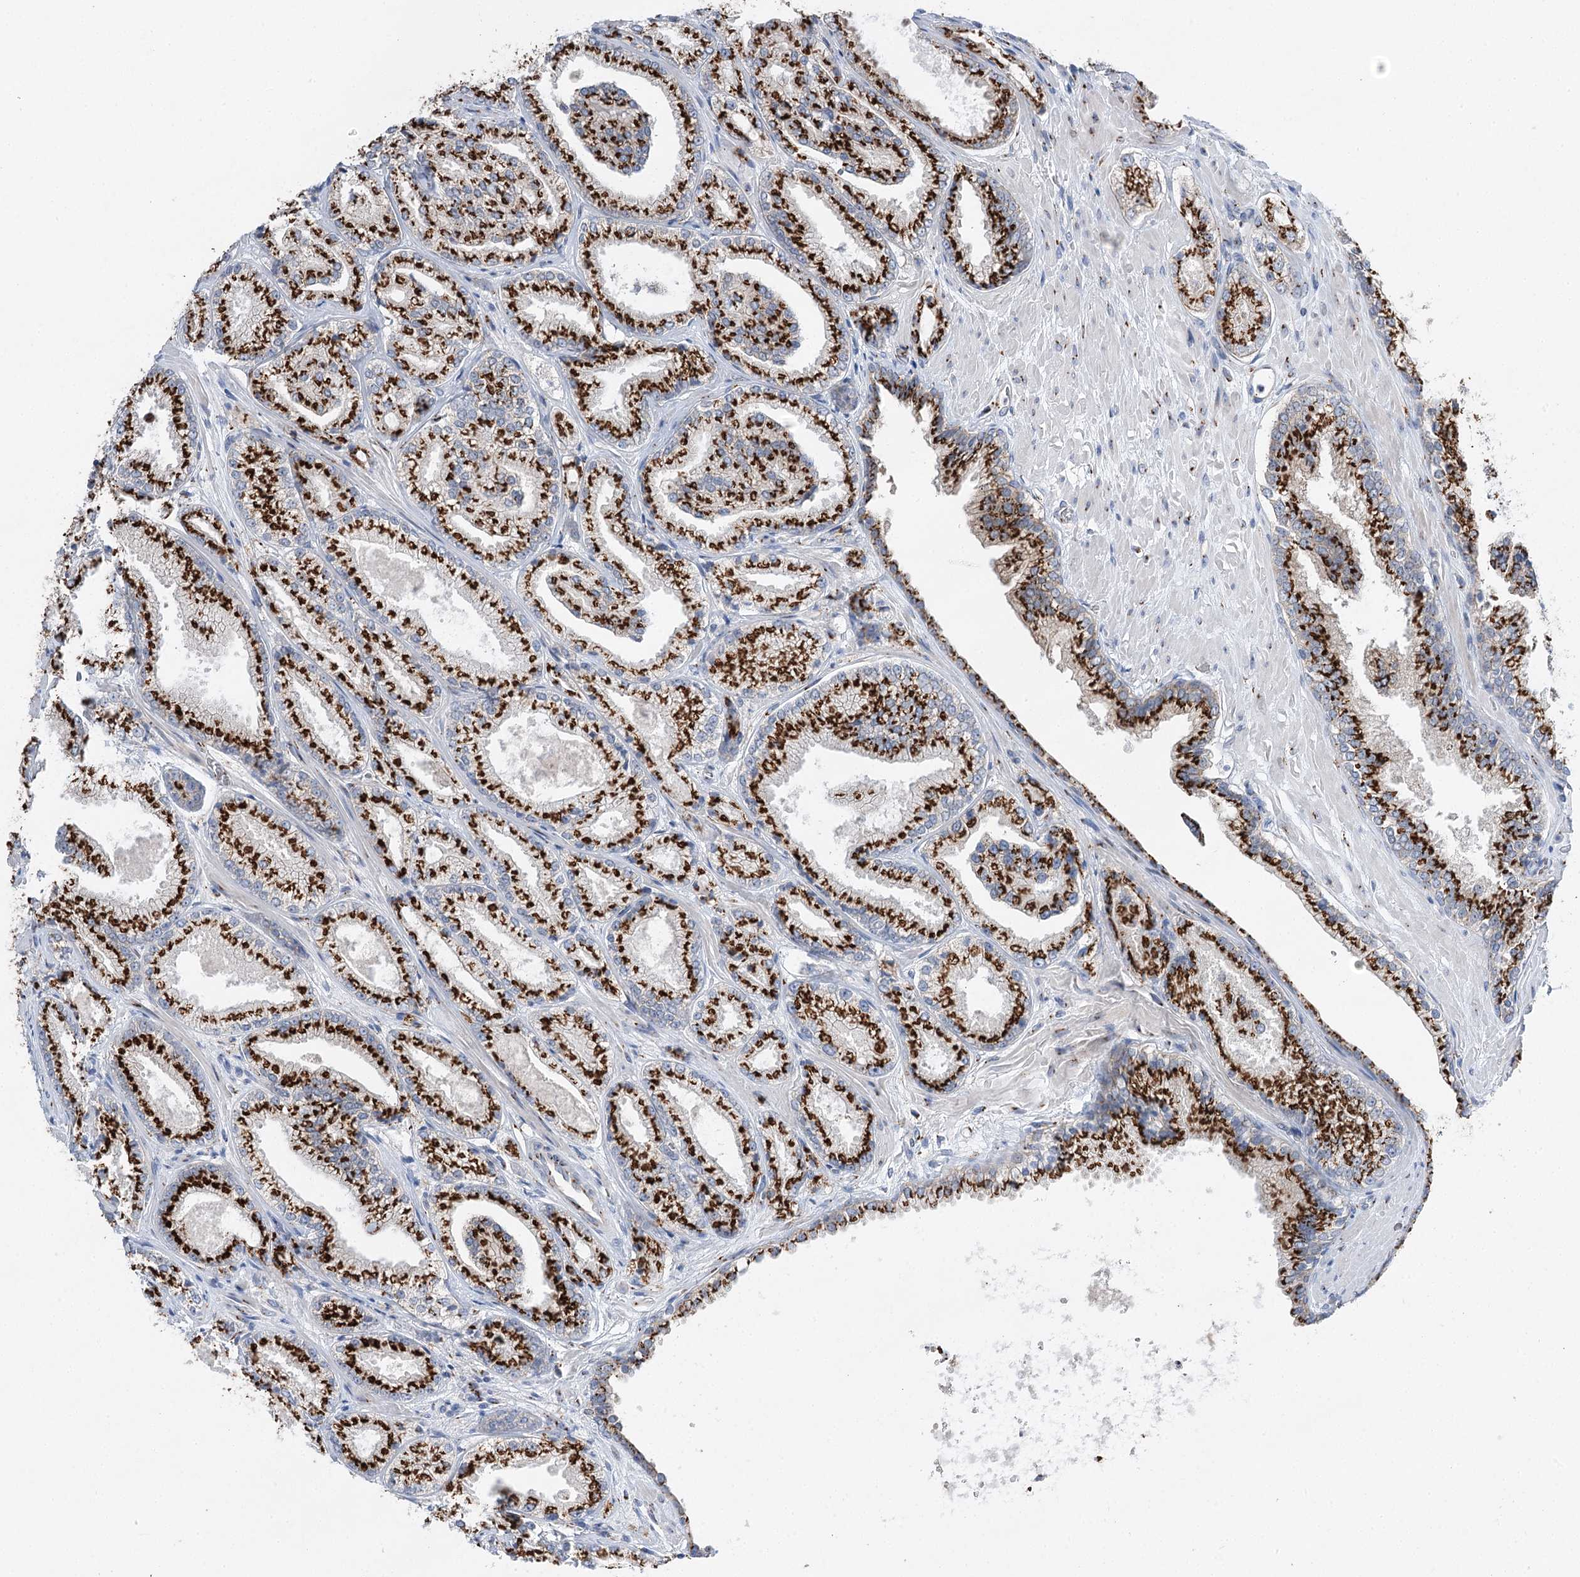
{"staining": {"intensity": "strong", "quantity": ">75%", "location": "cytoplasmic/membranous"}, "tissue": "prostate cancer", "cell_type": "Tumor cells", "image_type": "cancer", "snomed": [{"axis": "morphology", "description": "Adenocarcinoma, High grade"}, {"axis": "topography", "description": "Prostate"}], "caption": "Protein expression analysis of adenocarcinoma (high-grade) (prostate) displays strong cytoplasmic/membranous positivity in about >75% of tumor cells. (DAB (3,3'-diaminobenzidine) = brown stain, brightfield microscopy at high magnification).", "gene": "TMEM165", "patient": {"sex": "male", "age": 73}}